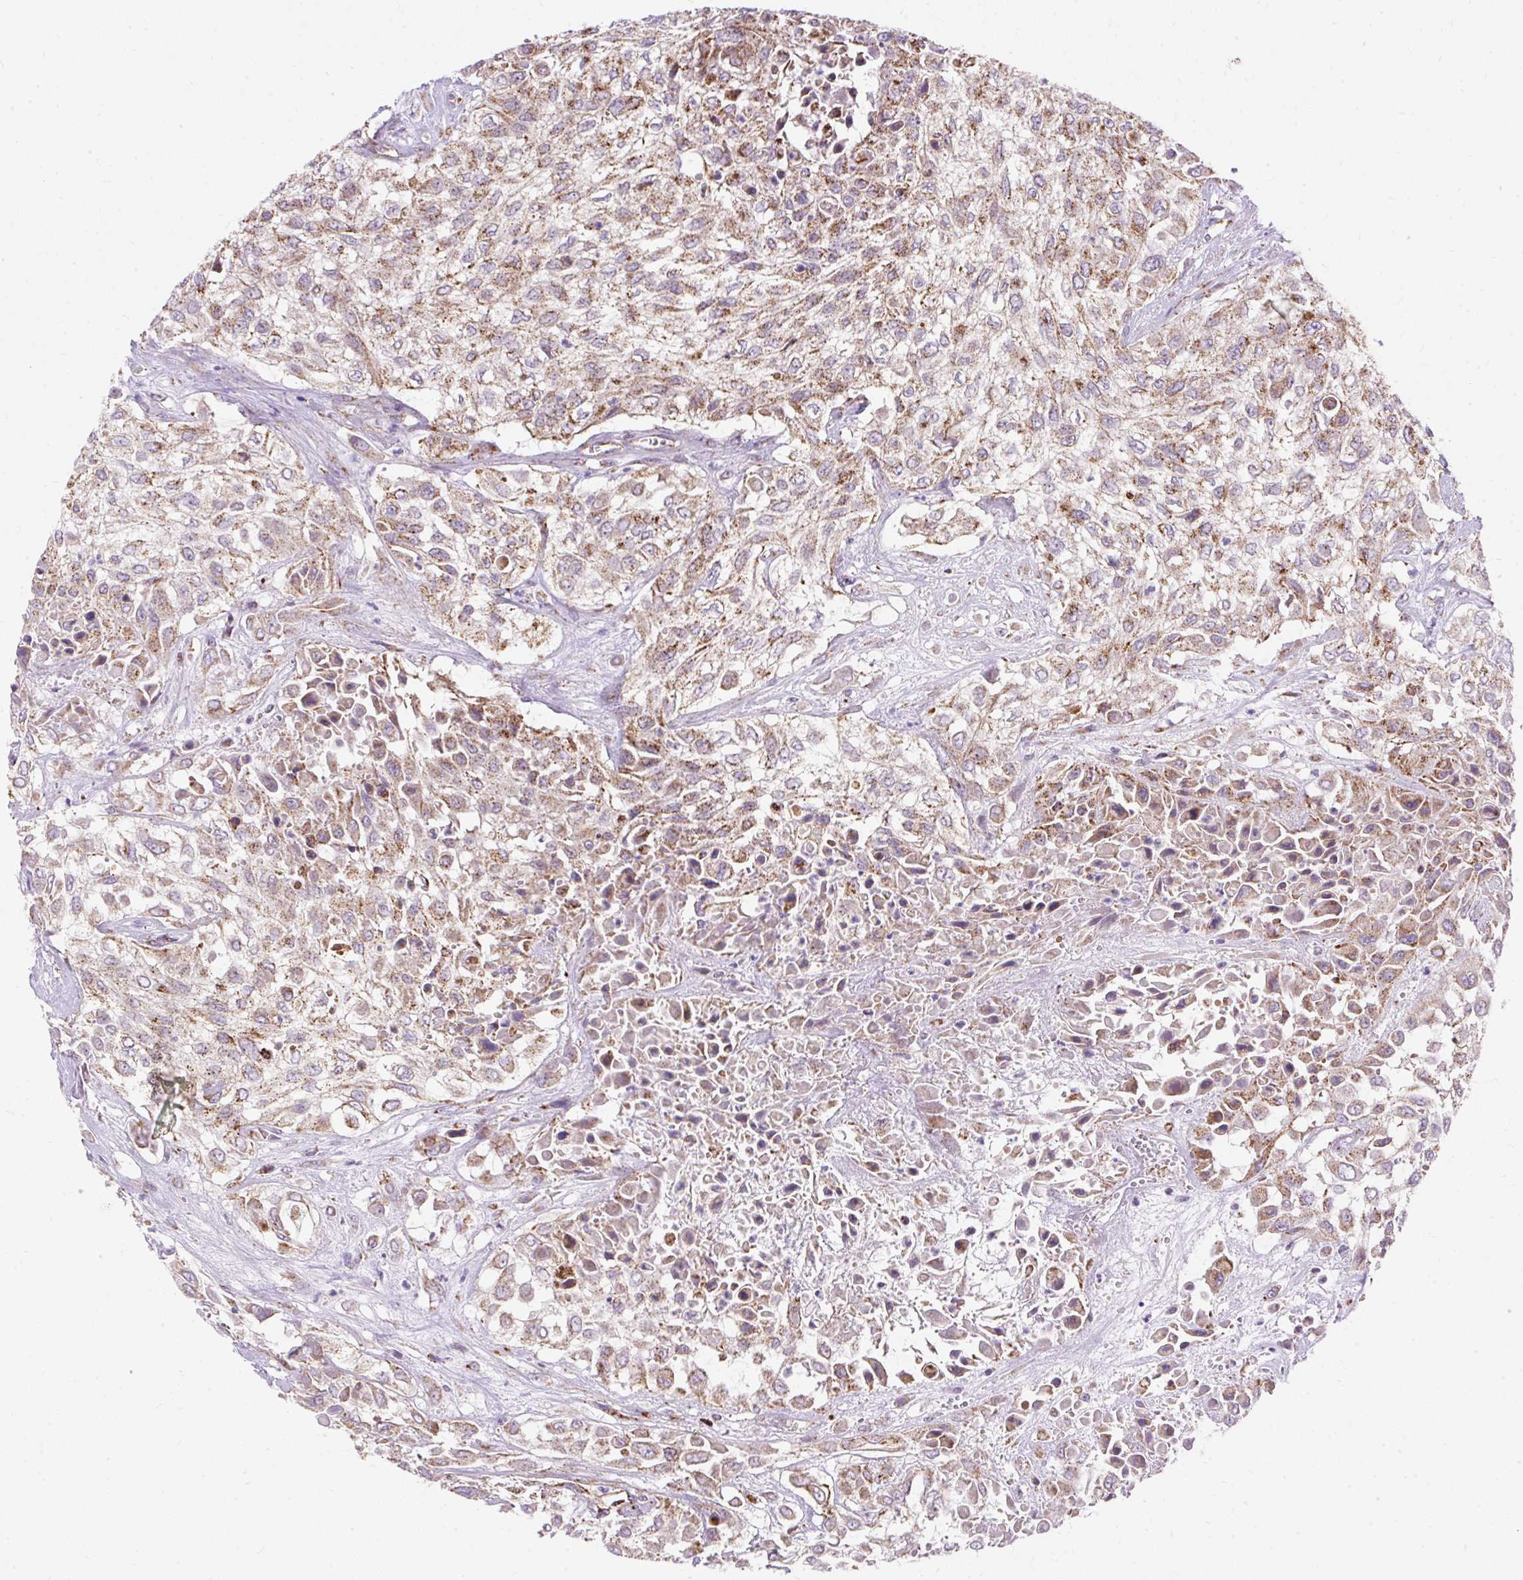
{"staining": {"intensity": "moderate", "quantity": ">75%", "location": "cytoplasmic/membranous"}, "tissue": "urothelial cancer", "cell_type": "Tumor cells", "image_type": "cancer", "snomed": [{"axis": "morphology", "description": "Urothelial carcinoma, High grade"}, {"axis": "topography", "description": "Urinary bladder"}], "caption": "A histopathology image of human high-grade urothelial carcinoma stained for a protein displays moderate cytoplasmic/membranous brown staining in tumor cells. Using DAB (brown) and hematoxylin (blue) stains, captured at high magnification using brightfield microscopy.", "gene": "CEP290", "patient": {"sex": "male", "age": 57}}